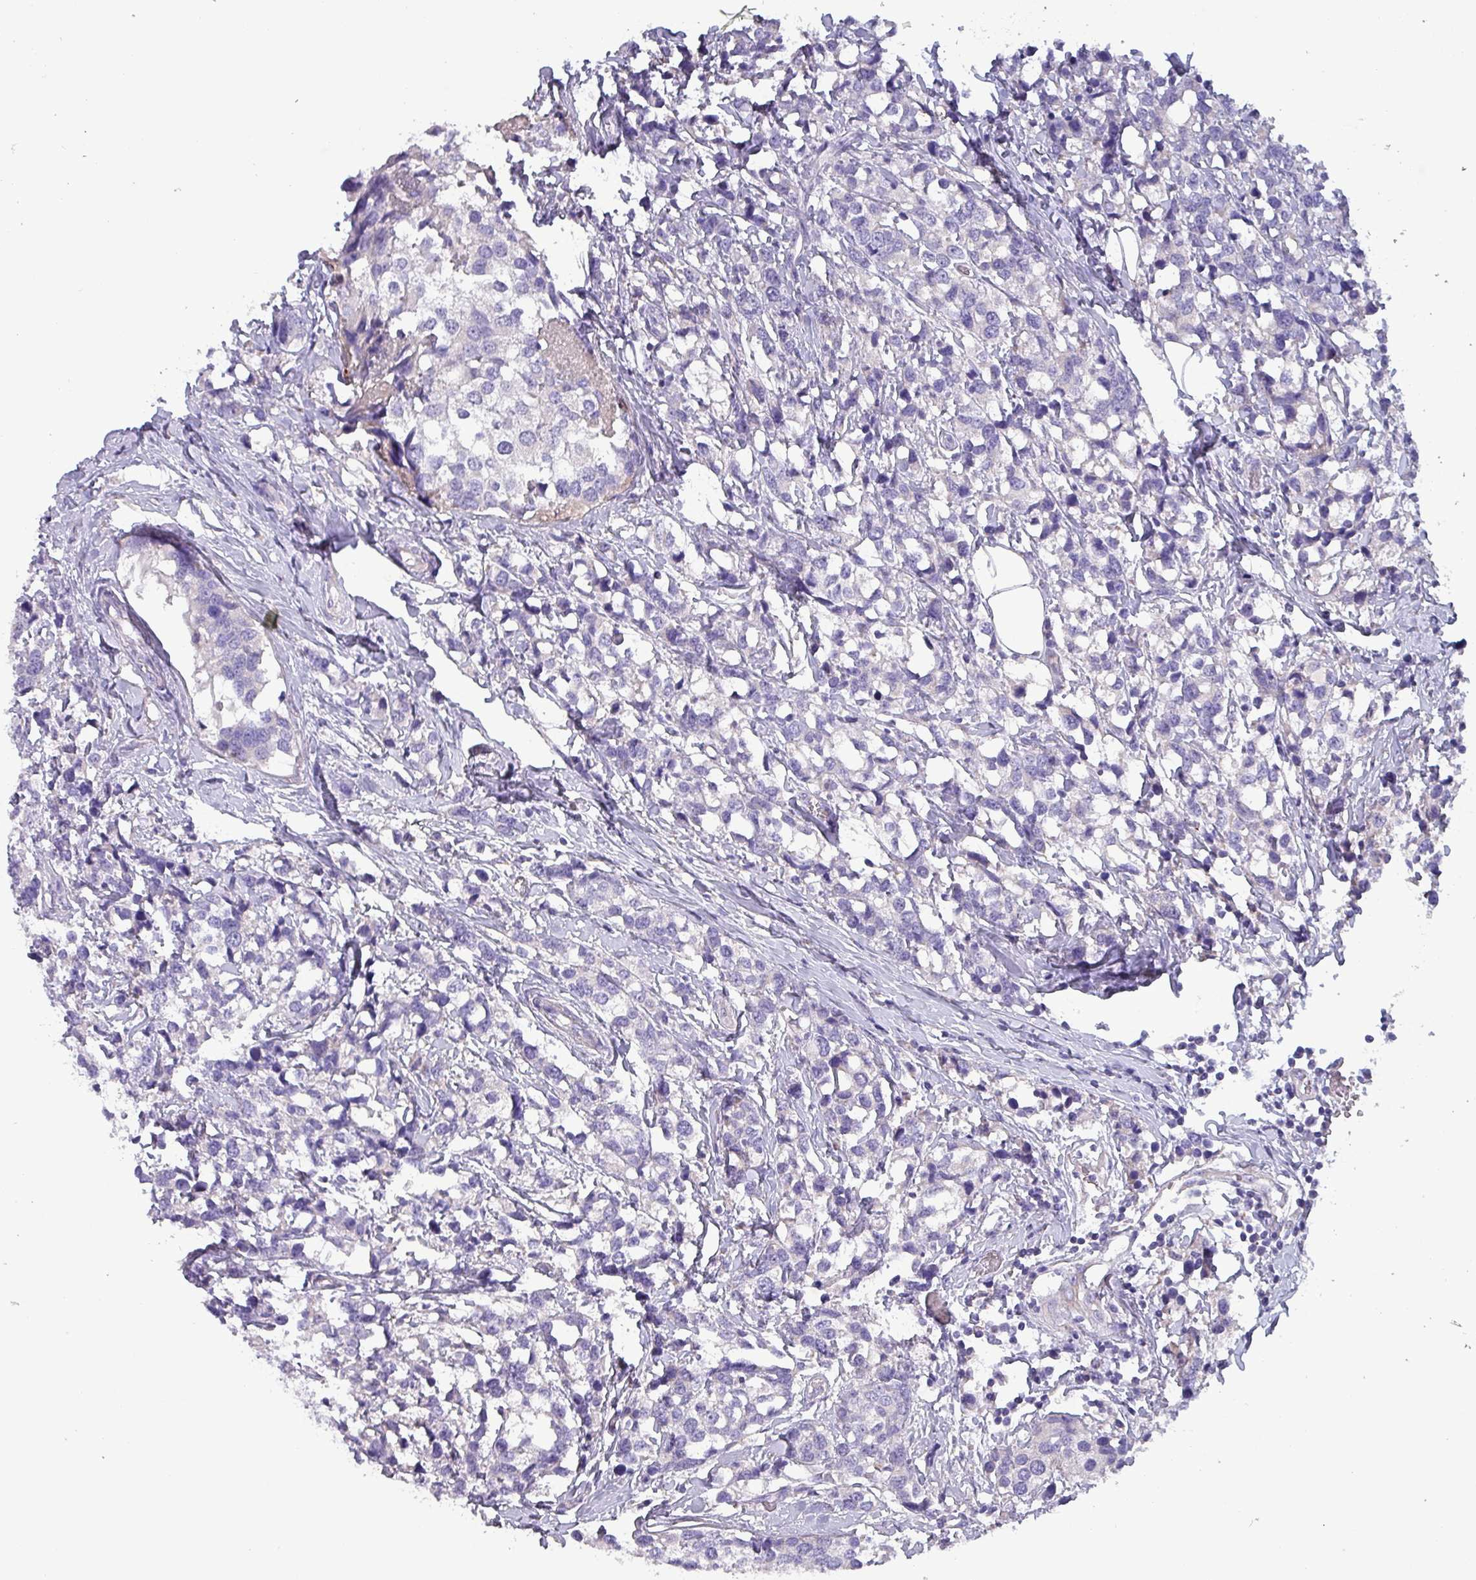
{"staining": {"intensity": "negative", "quantity": "none", "location": "none"}, "tissue": "breast cancer", "cell_type": "Tumor cells", "image_type": "cancer", "snomed": [{"axis": "morphology", "description": "Lobular carcinoma"}, {"axis": "topography", "description": "Breast"}], "caption": "This is a image of immunohistochemistry staining of breast cancer, which shows no positivity in tumor cells.", "gene": "HSD3B7", "patient": {"sex": "female", "age": 59}}